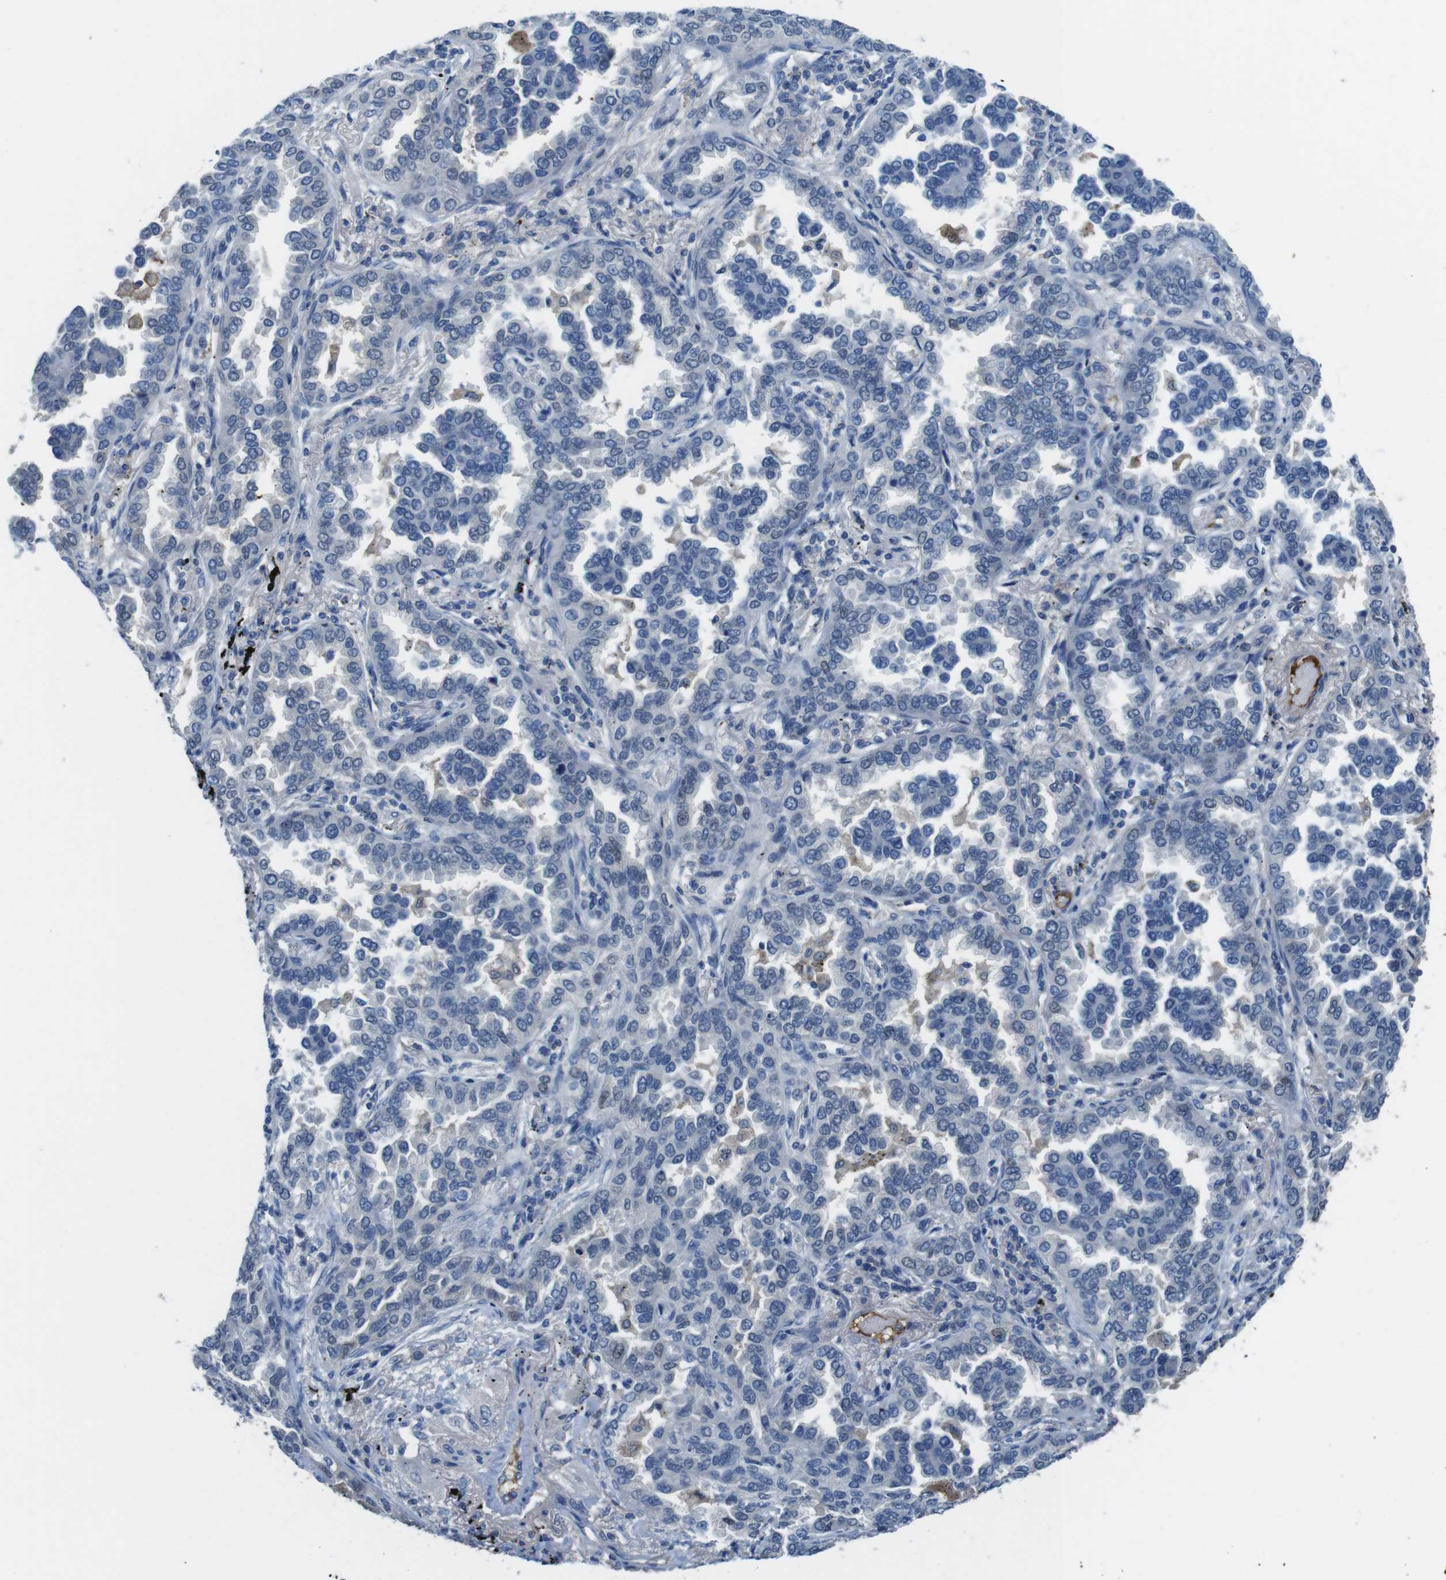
{"staining": {"intensity": "negative", "quantity": "none", "location": "none"}, "tissue": "lung cancer", "cell_type": "Tumor cells", "image_type": "cancer", "snomed": [{"axis": "morphology", "description": "Normal tissue, NOS"}, {"axis": "morphology", "description": "Adenocarcinoma, NOS"}, {"axis": "topography", "description": "Lung"}], "caption": "There is no significant expression in tumor cells of lung cancer (adenocarcinoma).", "gene": "TMPRSS15", "patient": {"sex": "male", "age": 59}}